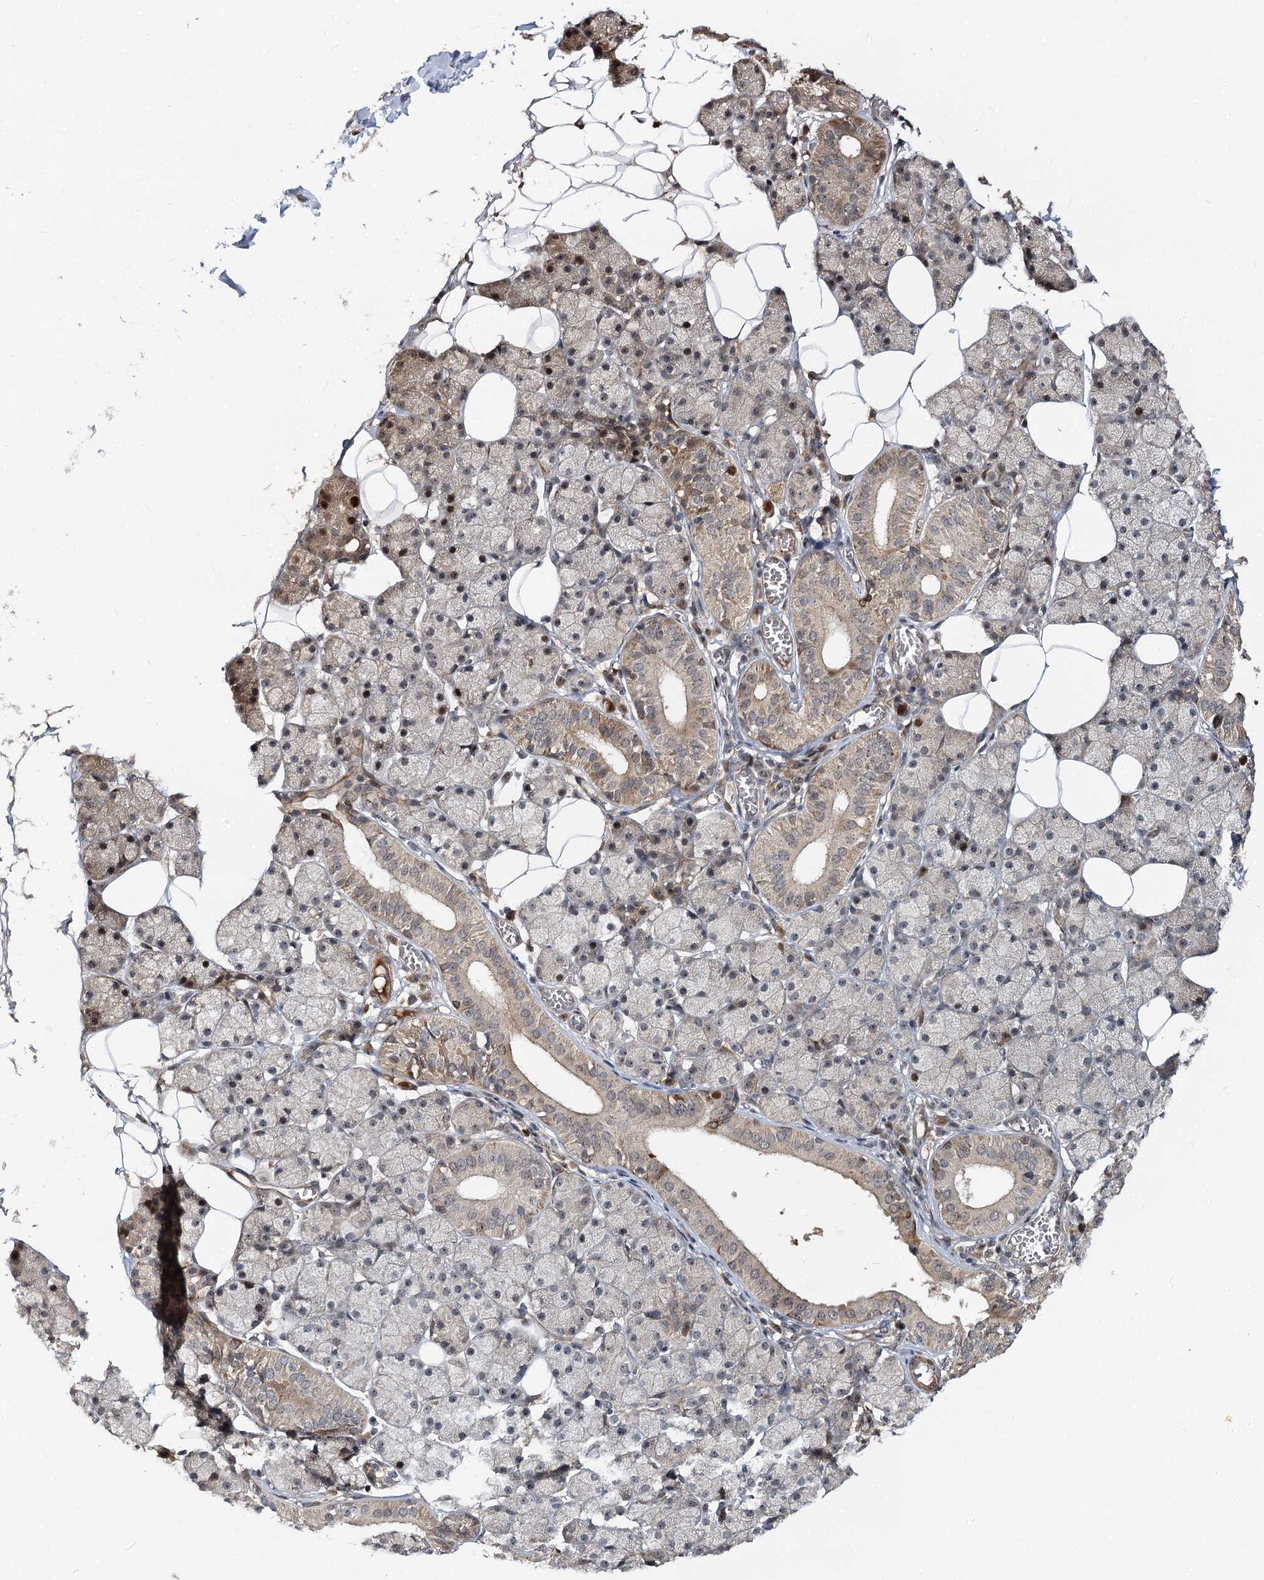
{"staining": {"intensity": "moderate", "quantity": "25%-75%", "location": "cytoplasmic/membranous,nuclear"}, "tissue": "salivary gland", "cell_type": "Glandular cells", "image_type": "normal", "snomed": [{"axis": "morphology", "description": "Normal tissue, NOS"}, {"axis": "topography", "description": "Salivary gland"}], "caption": "Immunohistochemical staining of benign human salivary gland displays moderate cytoplasmic/membranous,nuclear protein staining in approximately 25%-75% of glandular cells. (DAB (3,3'-diaminobenzidine) = brown stain, brightfield microscopy at high magnification).", "gene": "PIK3C2A", "patient": {"sex": "female", "age": 33}}